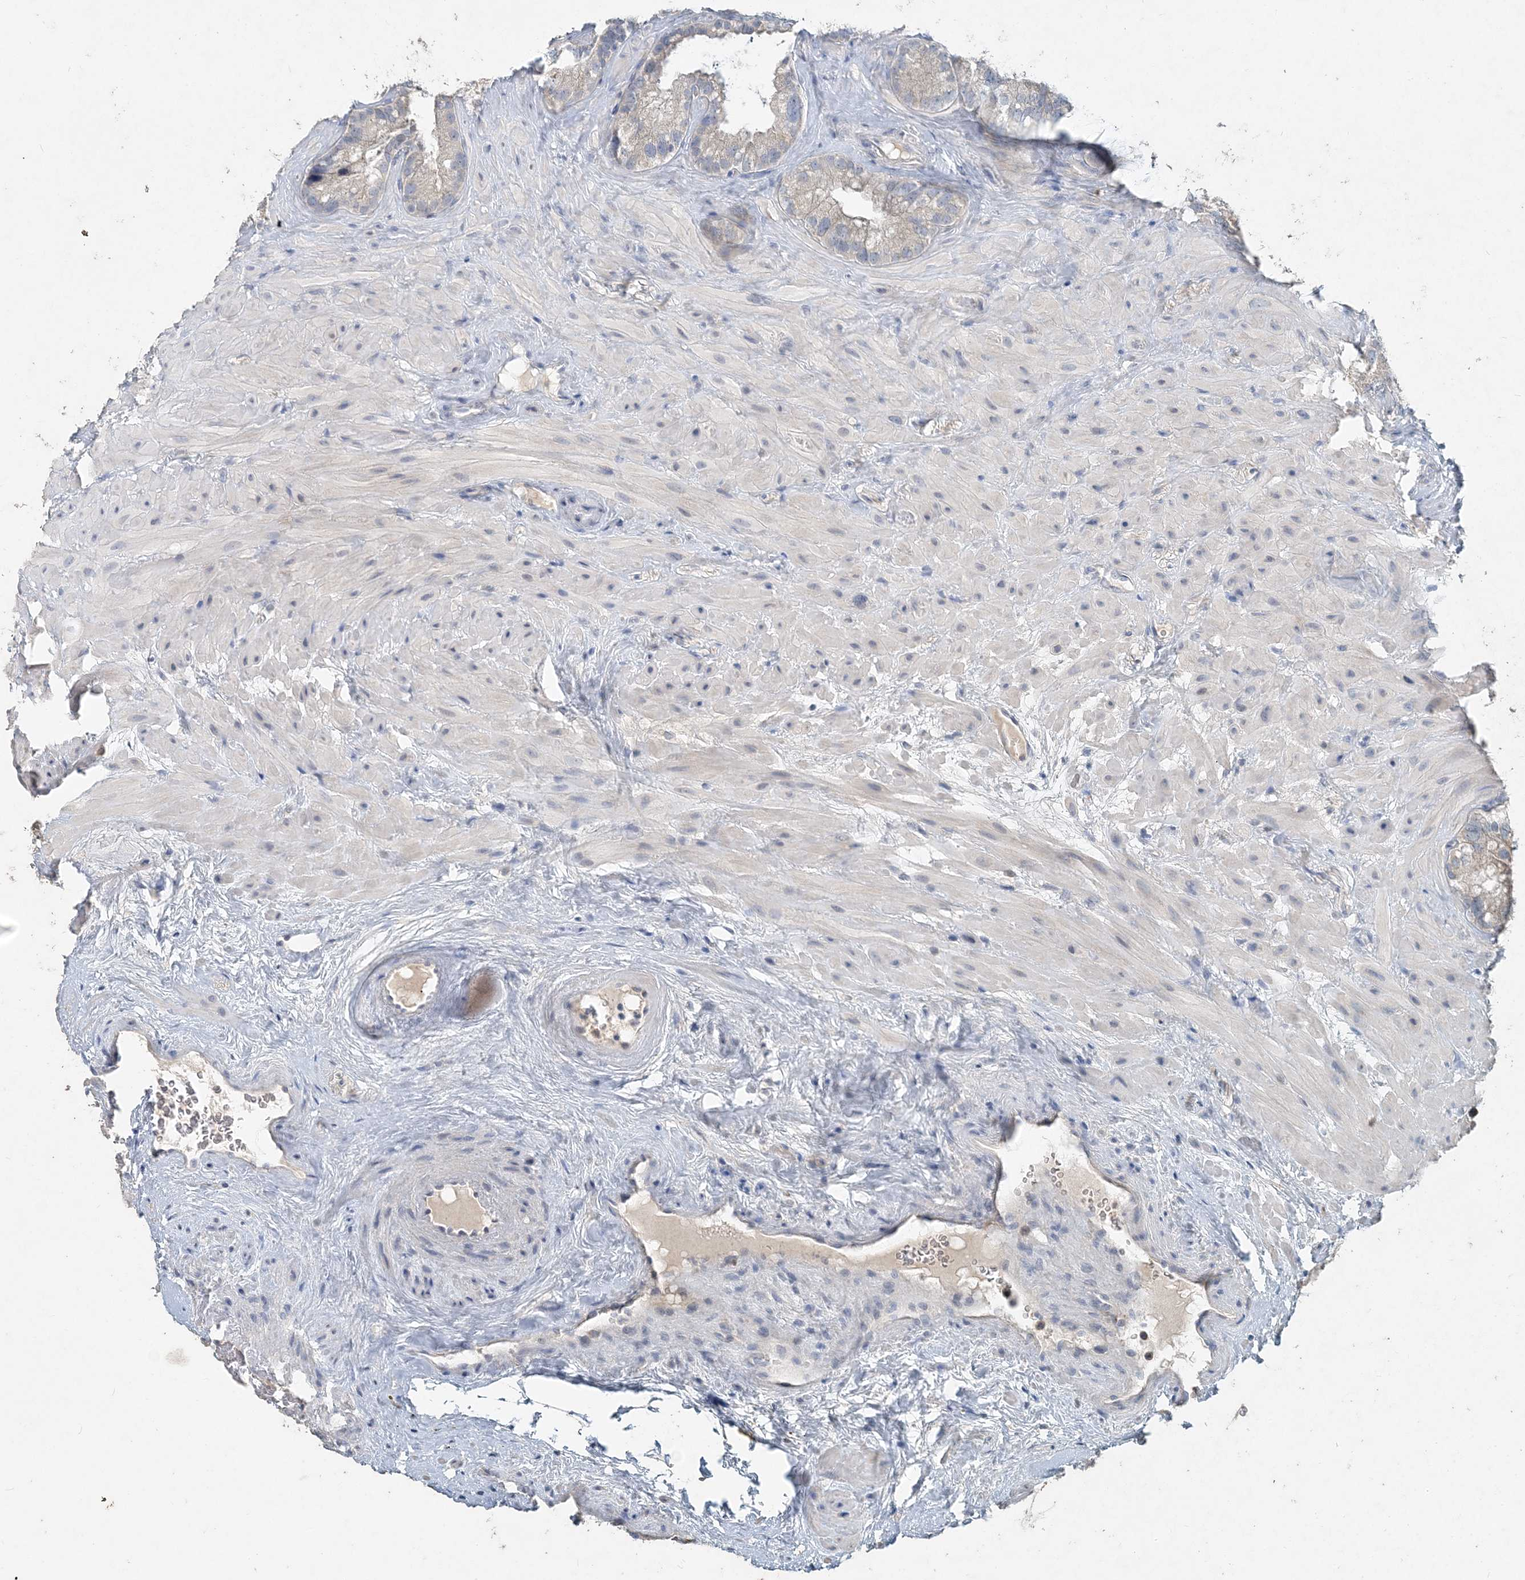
{"staining": {"intensity": "negative", "quantity": "none", "location": "none"}, "tissue": "seminal vesicle", "cell_type": "Glandular cells", "image_type": "normal", "snomed": [{"axis": "morphology", "description": "Normal tissue, NOS"}, {"axis": "topography", "description": "Prostate"}, {"axis": "topography", "description": "Seminal veicle"}], "caption": "High power microscopy image of an immunohistochemistry (IHC) histopathology image of unremarkable seminal vesicle, revealing no significant staining in glandular cells. The staining is performed using DAB brown chromogen with nuclei counter-stained in using hematoxylin.", "gene": "DNAH5", "patient": {"sex": "male", "age": 68}}